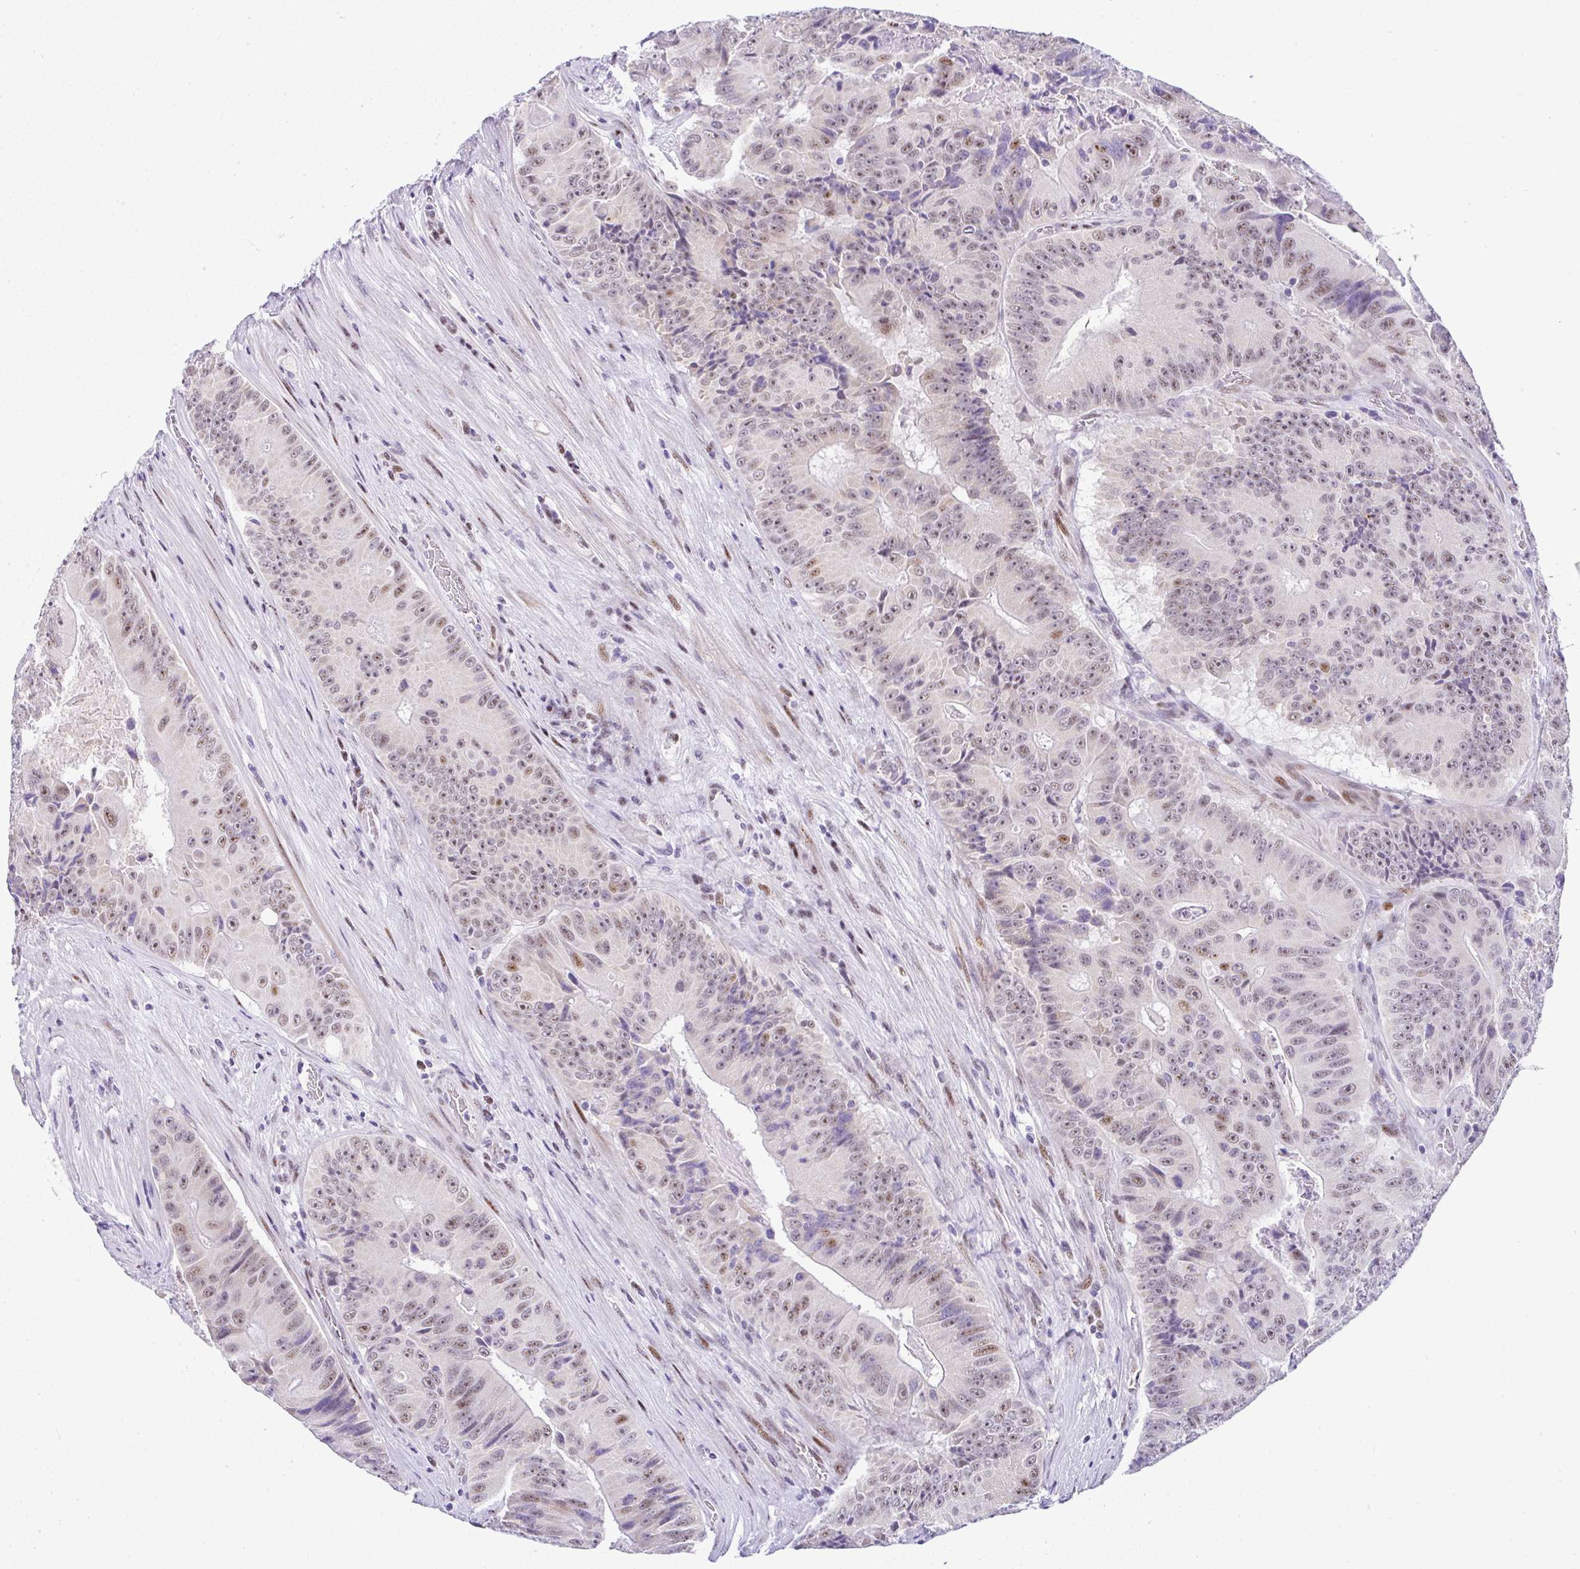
{"staining": {"intensity": "moderate", "quantity": "25%-75%", "location": "nuclear"}, "tissue": "colorectal cancer", "cell_type": "Tumor cells", "image_type": "cancer", "snomed": [{"axis": "morphology", "description": "Adenocarcinoma, NOS"}, {"axis": "topography", "description": "Colon"}], "caption": "Protein analysis of colorectal adenocarcinoma tissue exhibits moderate nuclear expression in approximately 25%-75% of tumor cells.", "gene": "NR1D2", "patient": {"sex": "female", "age": 86}}